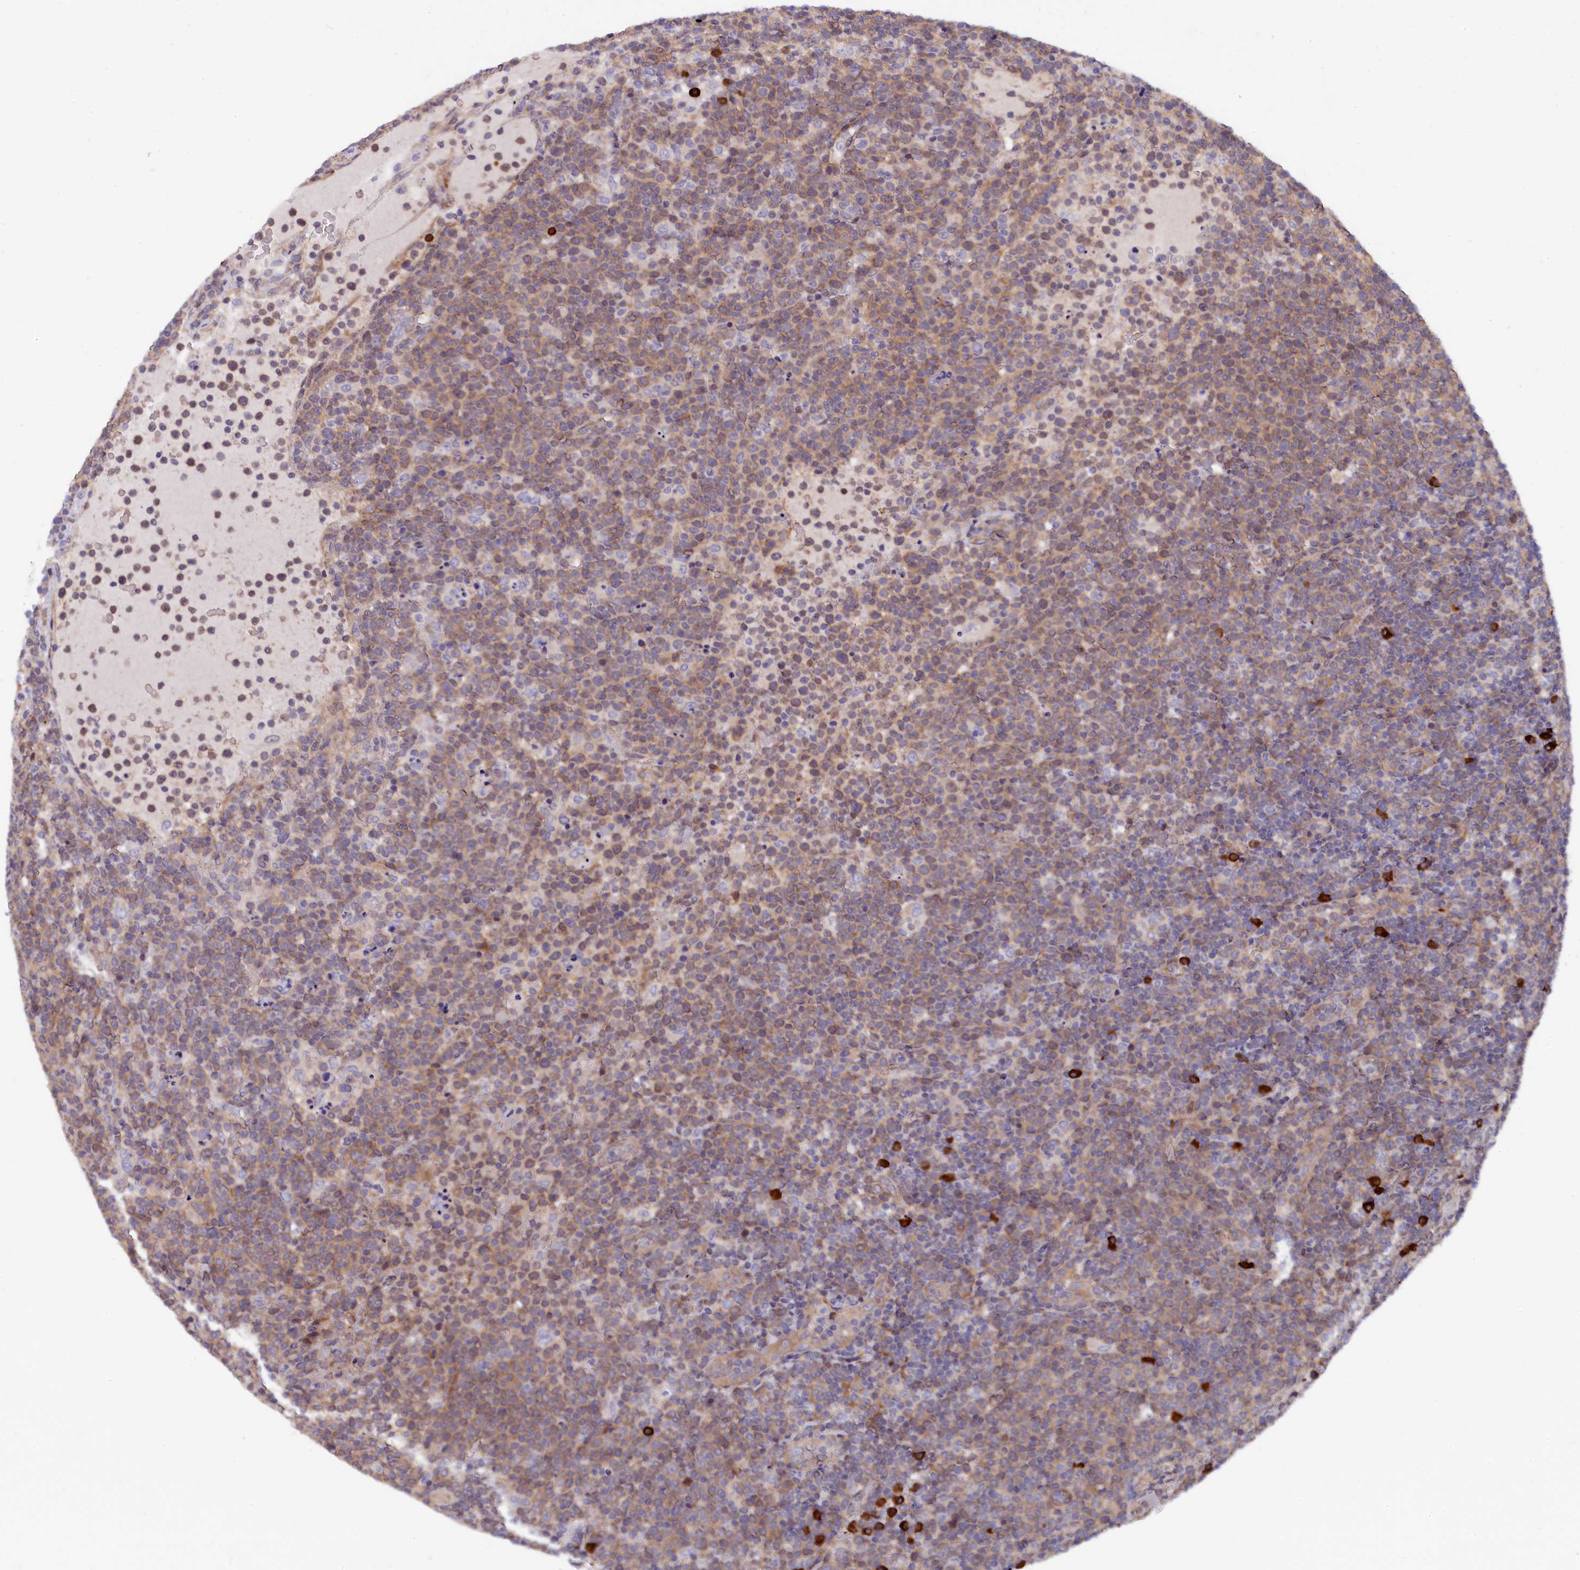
{"staining": {"intensity": "weak", "quantity": ">75%", "location": "cytoplasmic/membranous"}, "tissue": "lymphoma", "cell_type": "Tumor cells", "image_type": "cancer", "snomed": [{"axis": "morphology", "description": "Malignant lymphoma, non-Hodgkin's type, High grade"}, {"axis": "topography", "description": "Lymph node"}], "caption": "A brown stain shows weak cytoplasmic/membranous expression of a protein in human lymphoma tumor cells.", "gene": "JPT2", "patient": {"sex": "male", "age": 61}}